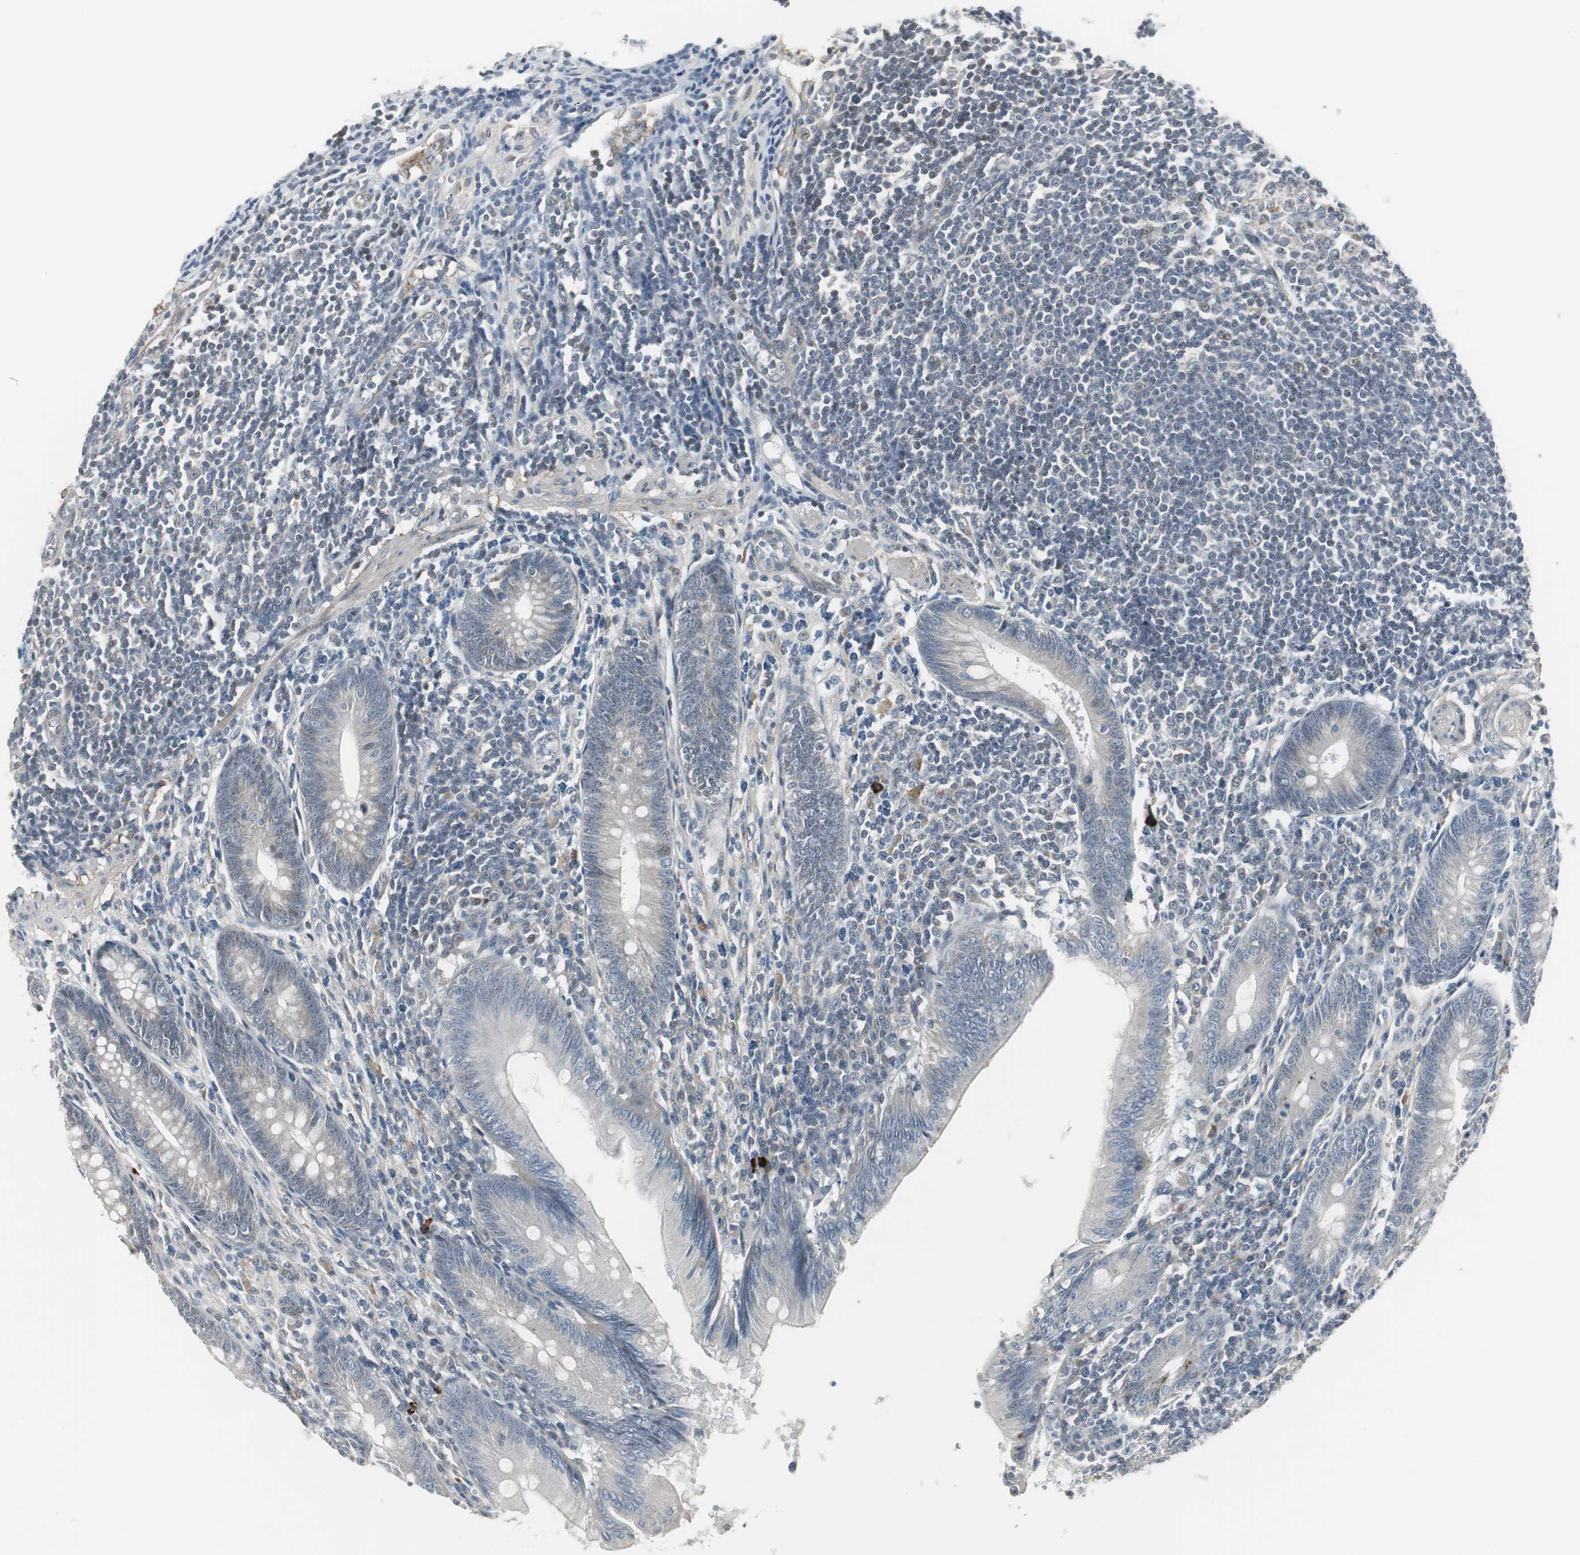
{"staining": {"intensity": "weak", "quantity": "25%-75%", "location": "cytoplasmic/membranous"}, "tissue": "appendix", "cell_type": "Glandular cells", "image_type": "normal", "snomed": [{"axis": "morphology", "description": "Normal tissue, NOS"}, {"axis": "morphology", "description": "Inflammation, NOS"}, {"axis": "topography", "description": "Appendix"}], "caption": "Unremarkable appendix shows weak cytoplasmic/membranous positivity in about 25%-75% of glandular cells, visualized by immunohistochemistry. (brown staining indicates protein expression, while blue staining denotes nuclei).", "gene": "SCYL3", "patient": {"sex": "male", "age": 46}}